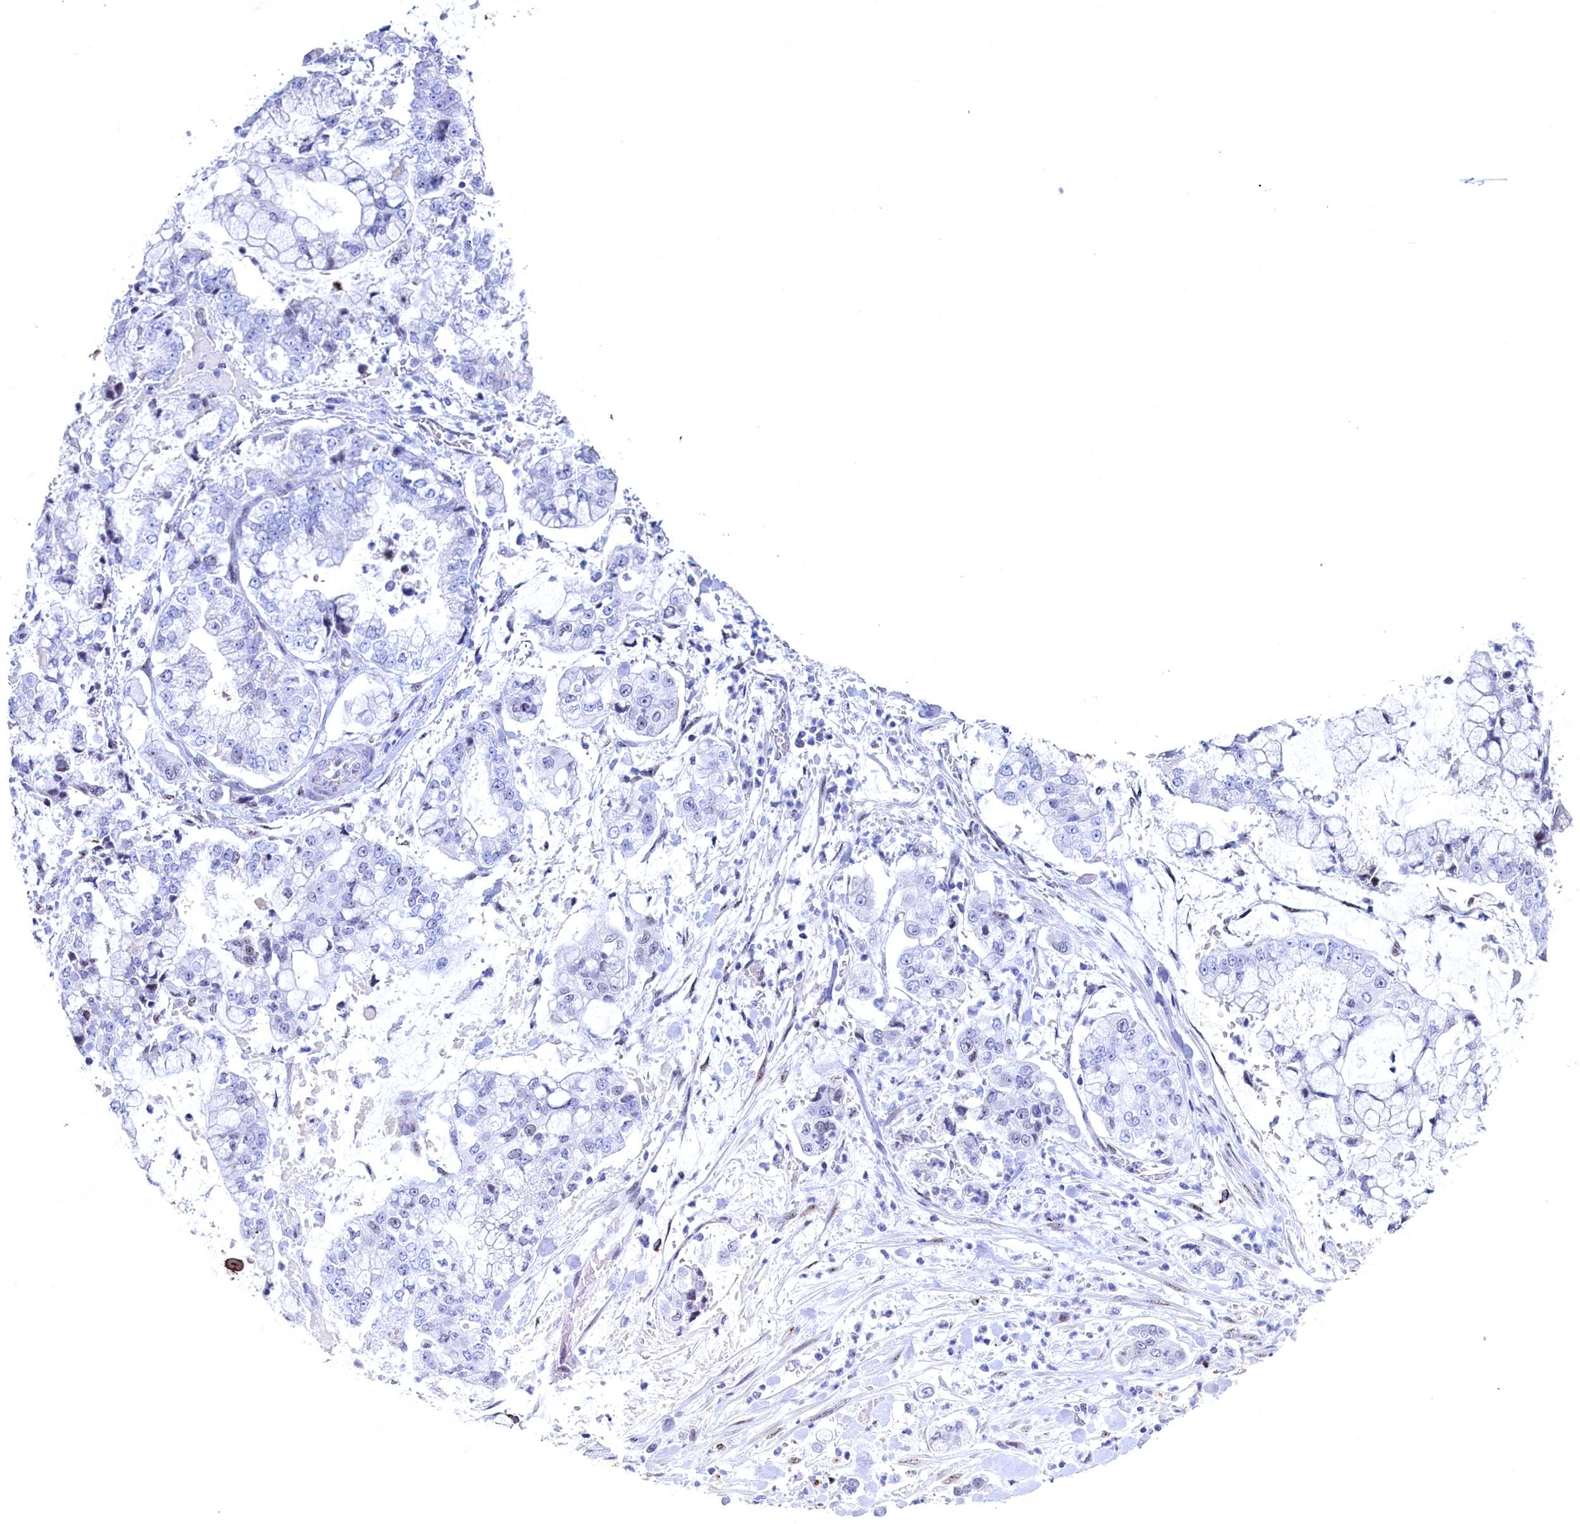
{"staining": {"intensity": "negative", "quantity": "none", "location": "none"}, "tissue": "stomach cancer", "cell_type": "Tumor cells", "image_type": "cancer", "snomed": [{"axis": "morphology", "description": "Adenocarcinoma, NOS"}, {"axis": "topography", "description": "Stomach"}], "caption": "An image of human stomach adenocarcinoma is negative for staining in tumor cells.", "gene": "WDR76", "patient": {"sex": "male", "age": 76}}